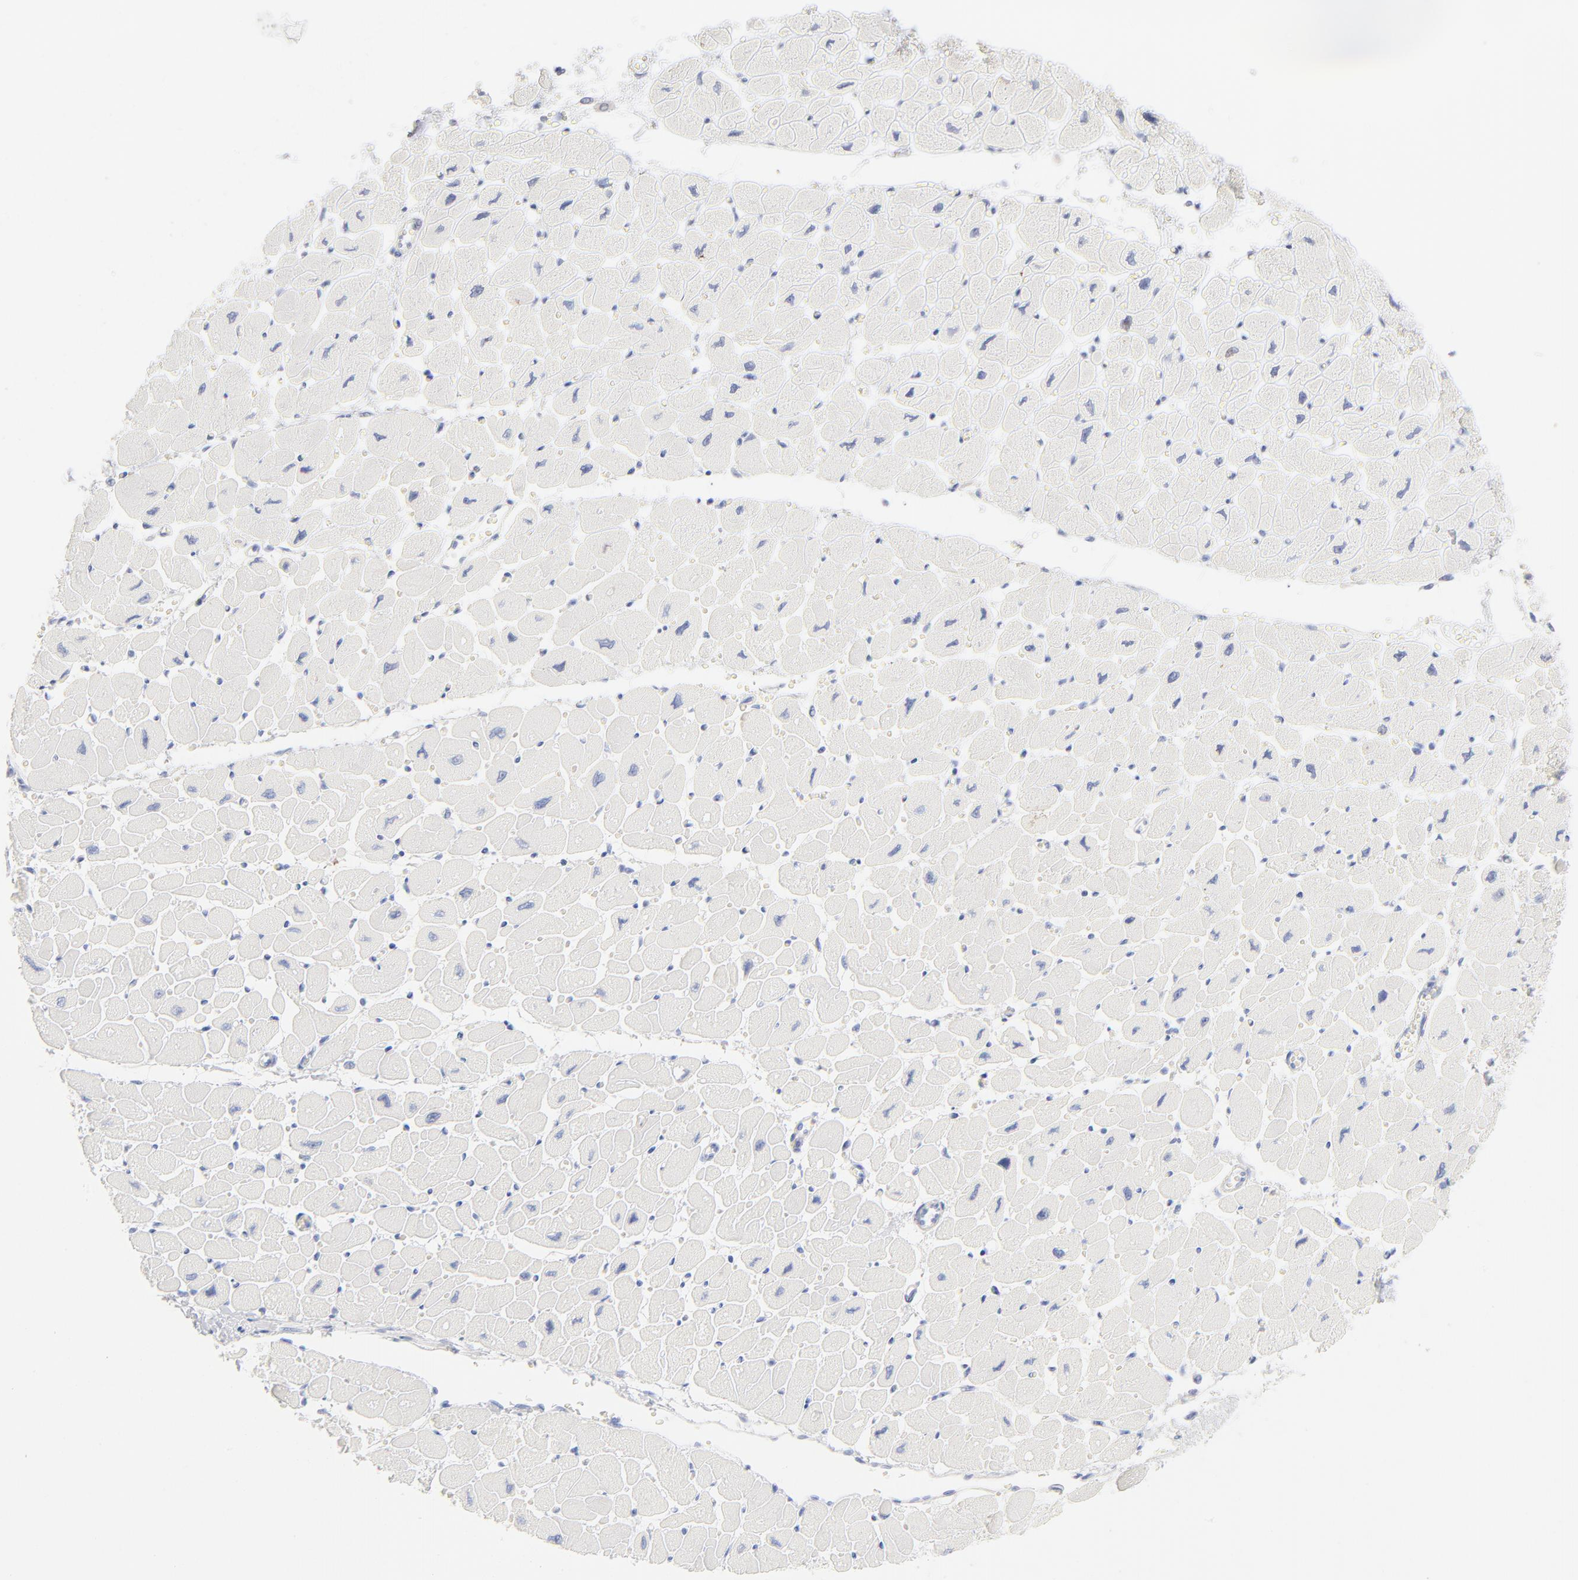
{"staining": {"intensity": "negative", "quantity": "none", "location": "none"}, "tissue": "heart muscle", "cell_type": "Cardiomyocytes", "image_type": "normal", "snomed": [{"axis": "morphology", "description": "Normal tissue, NOS"}, {"axis": "topography", "description": "Heart"}], "caption": "This is an immunohistochemistry (IHC) micrograph of benign human heart muscle. There is no positivity in cardiomyocytes.", "gene": "ONECUT1", "patient": {"sex": "female", "age": 54}}